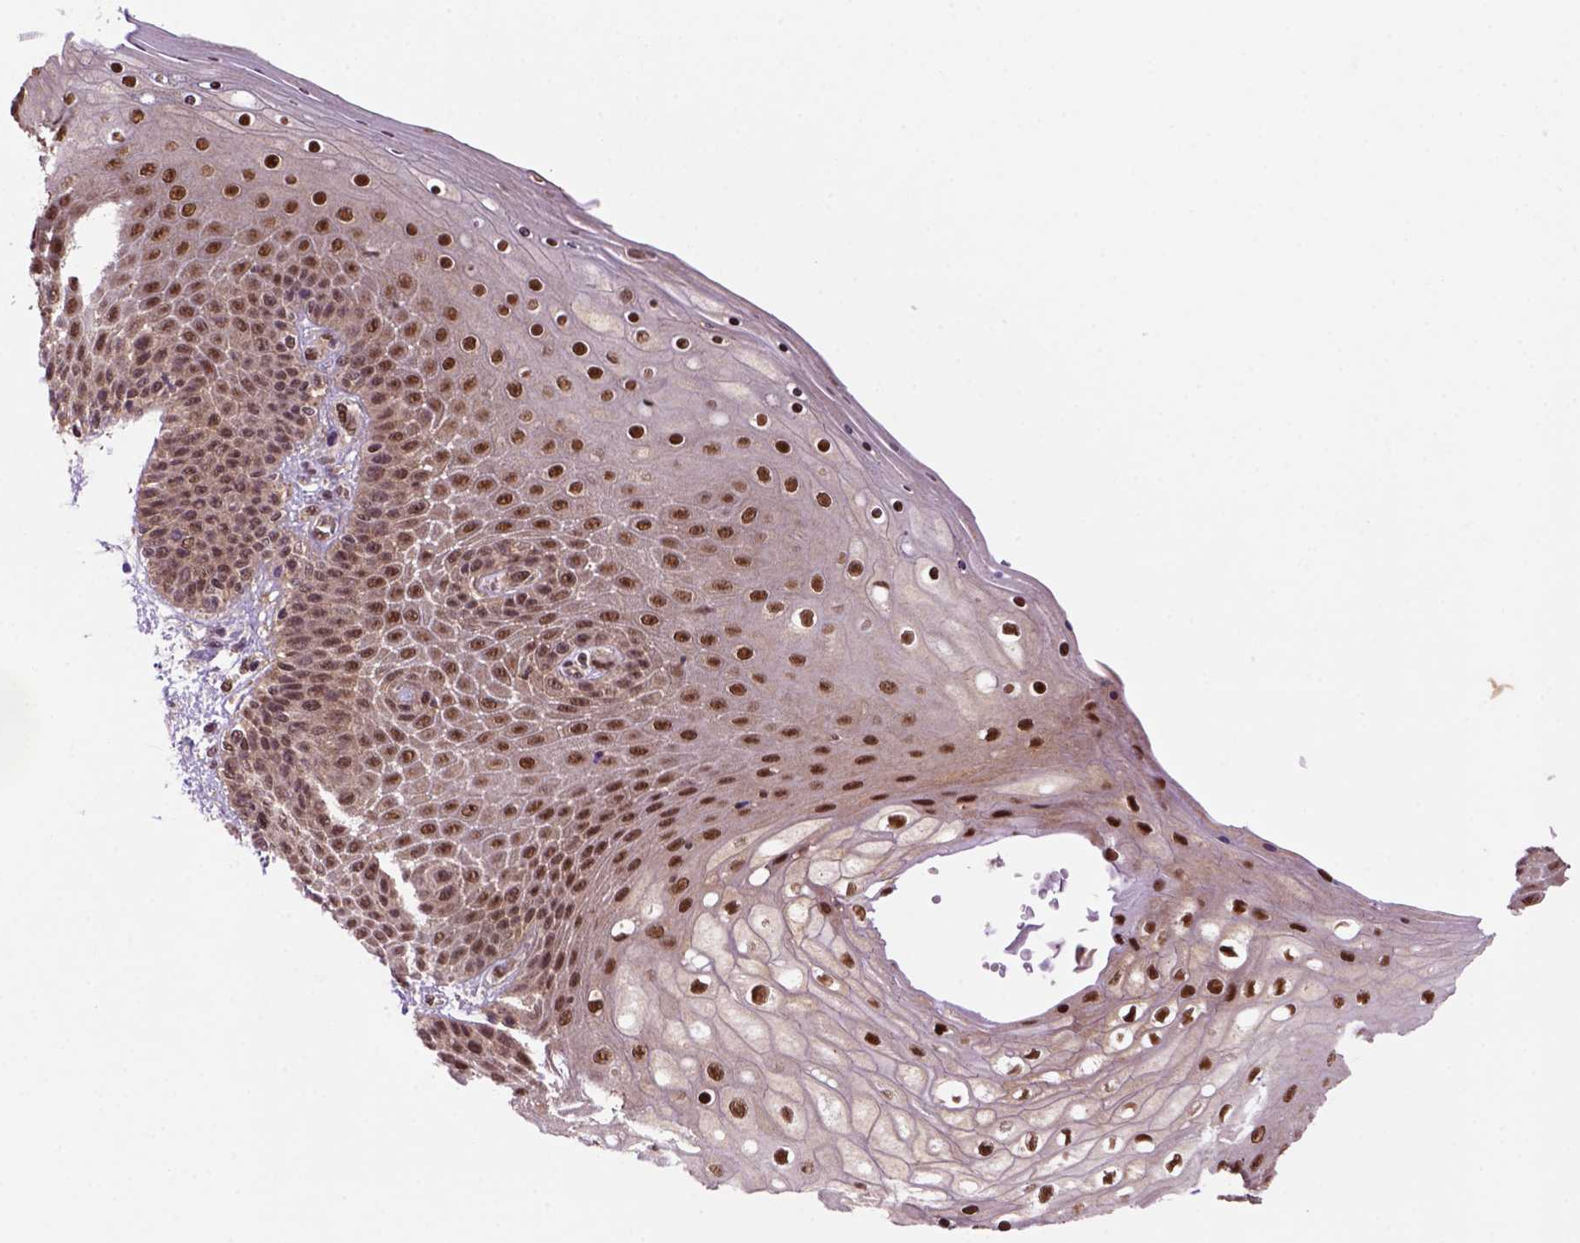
{"staining": {"intensity": "strong", "quantity": ">75%", "location": "cytoplasmic/membranous,nuclear"}, "tissue": "skin", "cell_type": "Epidermal cells", "image_type": "normal", "snomed": [{"axis": "morphology", "description": "Normal tissue, NOS"}, {"axis": "topography", "description": "Anal"}], "caption": "This histopathology image demonstrates benign skin stained with IHC to label a protein in brown. The cytoplasmic/membranous,nuclear of epidermal cells show strong positivity for the protein. Nuclei are counter-stained blue.", "gene": "PSMC2", "patient": {"sex": "female", "age": 46}}